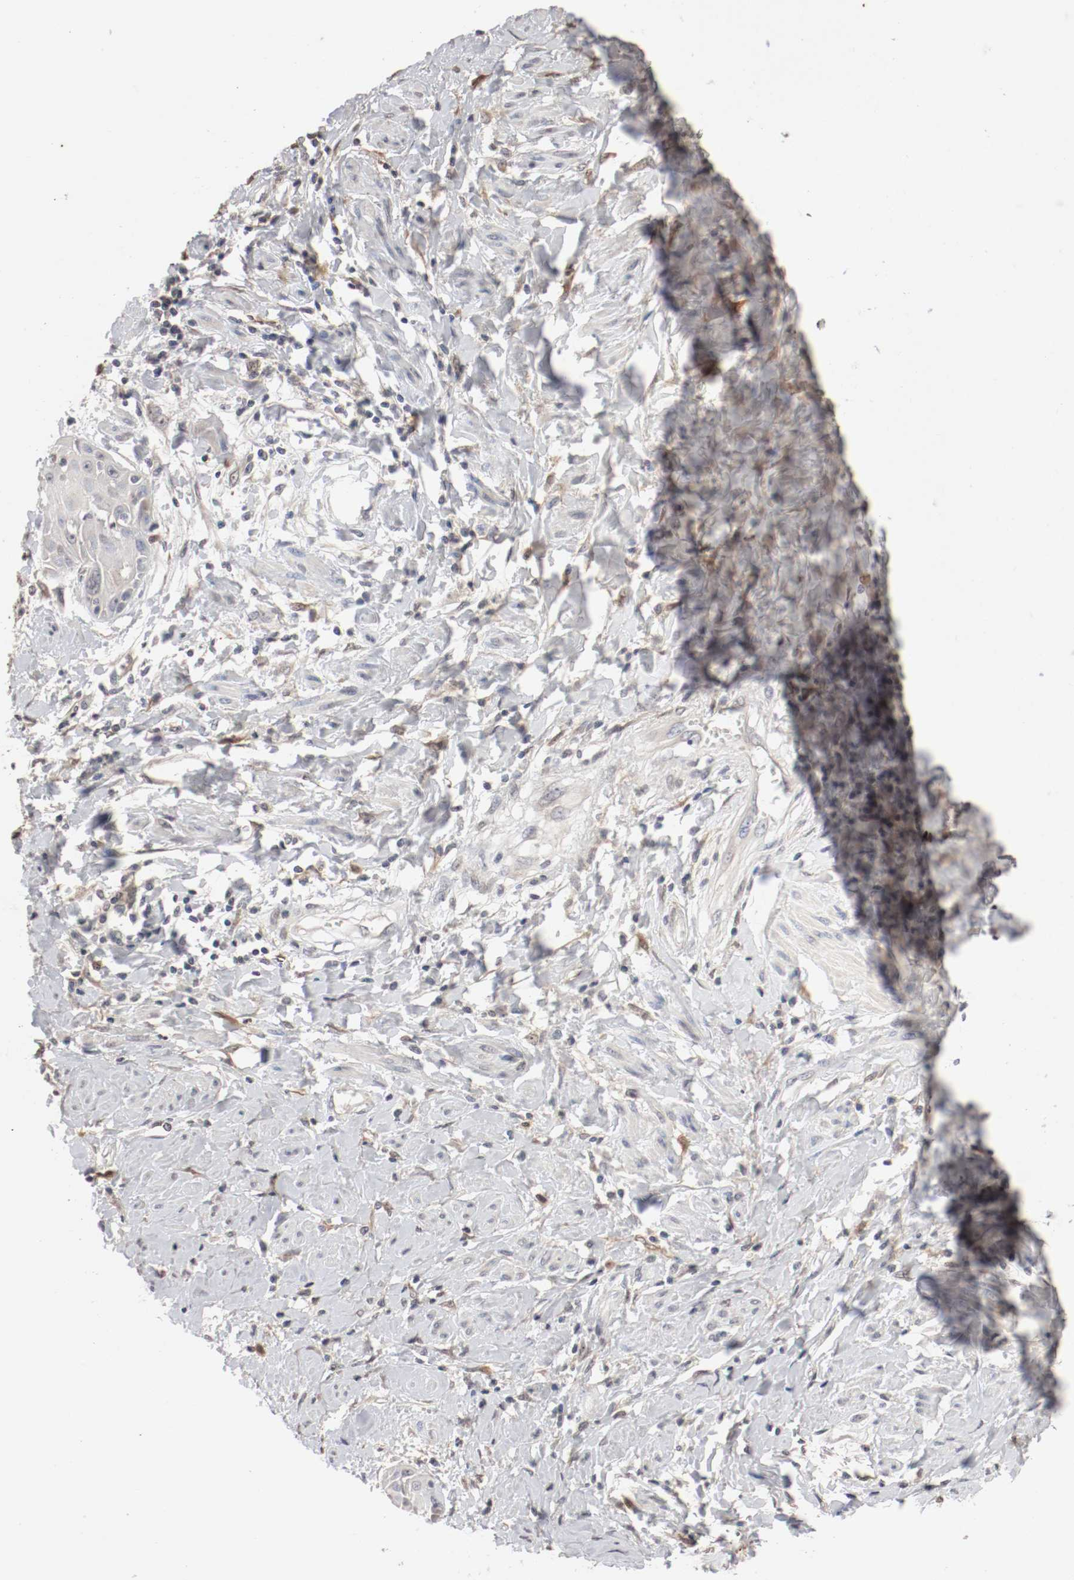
{"staining": {"intensity": "weak", "quantity": "<25%", "location": "cytoplasmic/membranous,nuclear"}, "tissue": "cervical cancer", "cell_type": "Tumor cells", "image_type": "cancer", "snomed": [{"axis": "morphology", "description": "Squamous cell carcinoma, NOS"}, {"axis": "topography", "description": "Cervix"}], "caption": "Squamous cell carcinoma (cervical) was stained to show a protein in brown. There is no significant staining in tumor cells. Brightfield microscopy of immunohistochemistry stained with DAB (brown) and hematoxylin (blue), captured at high magnification.", "gene": "WASL", "patient": {"sex": "female", "age": 57}}